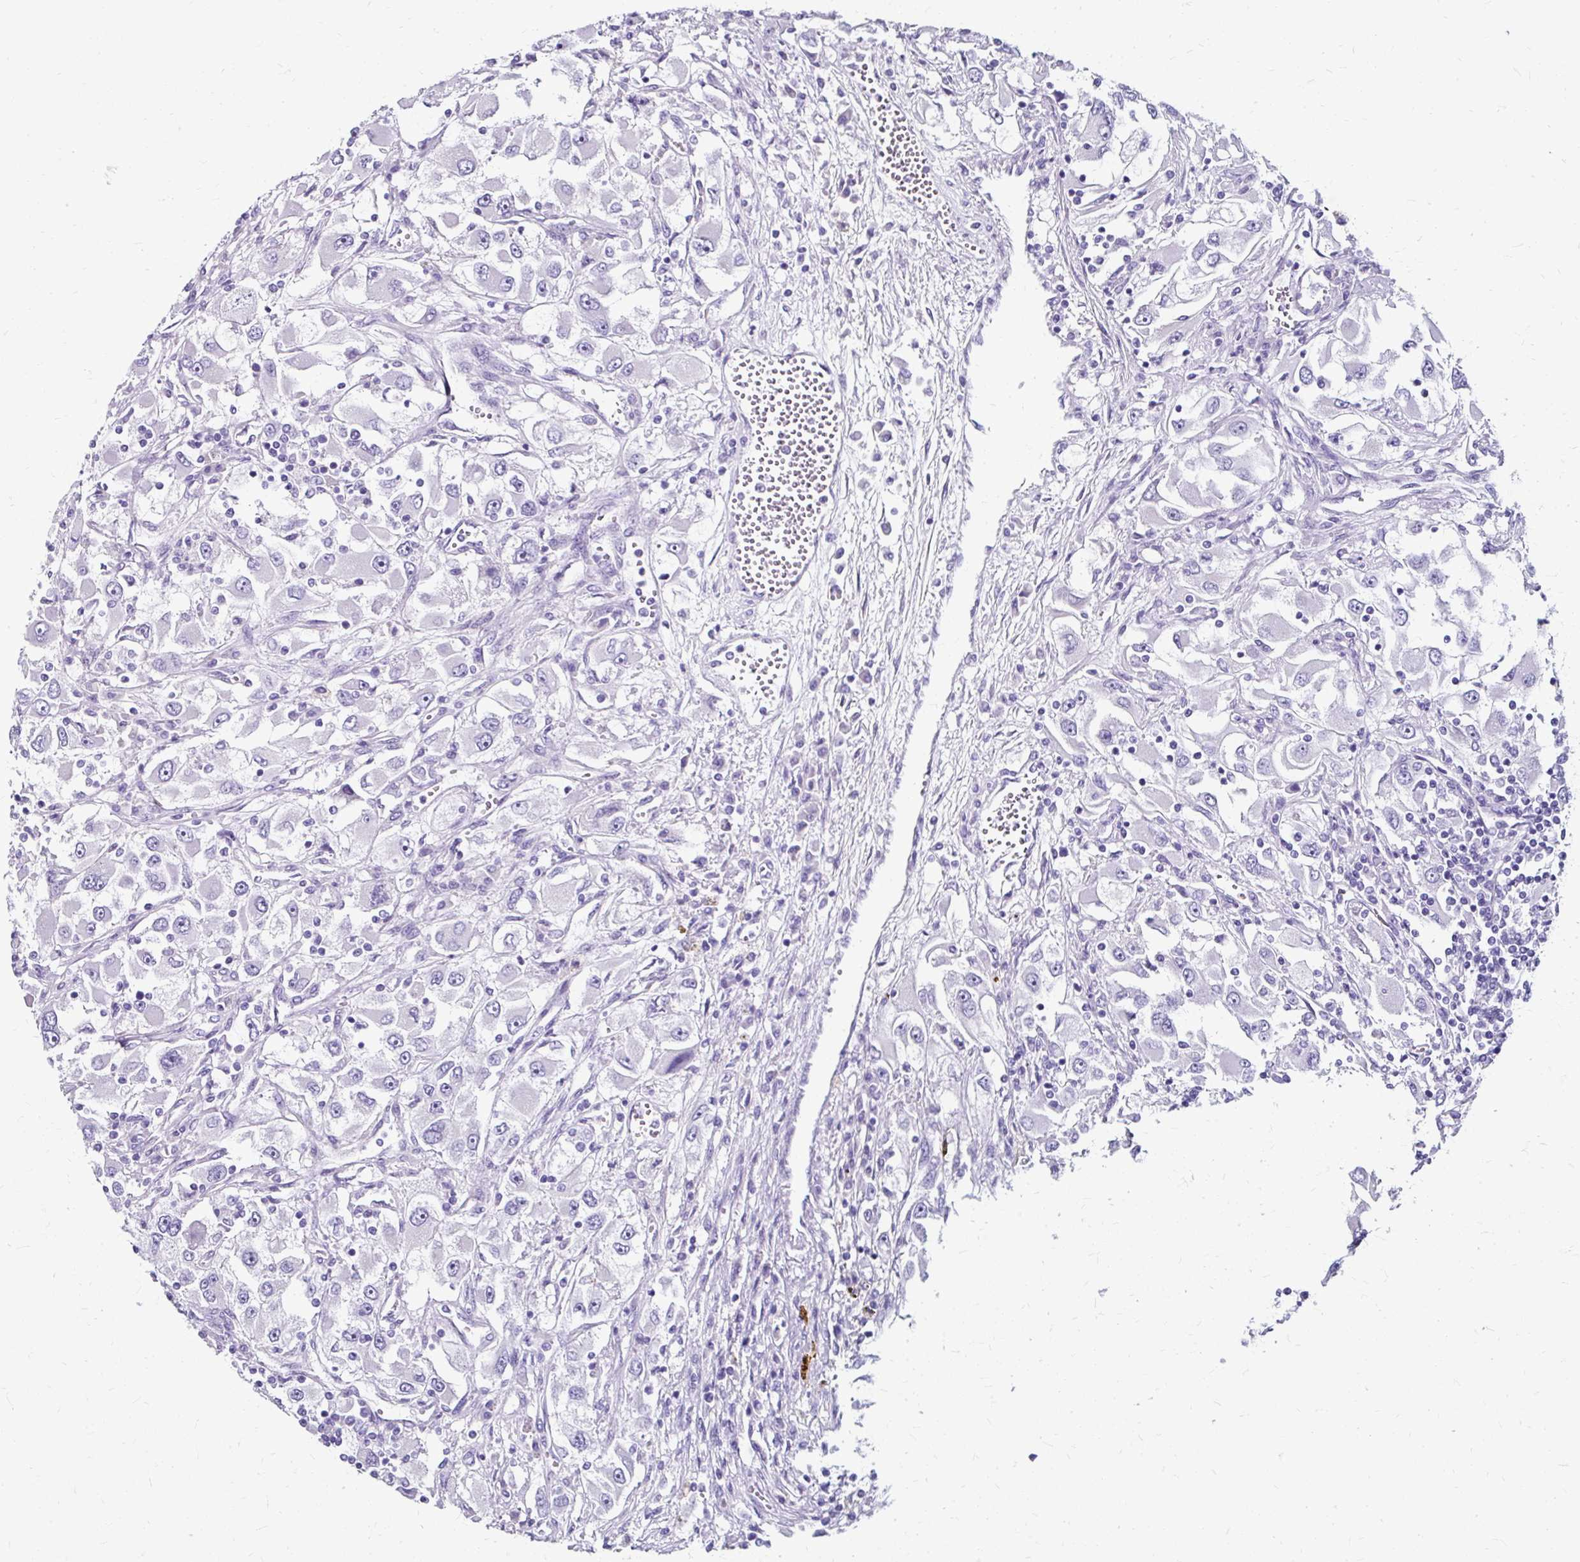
{"staining": {"intensity": "negative", "quantity": "none", "location": "none"}, "tissue": "renal cancer", "cell_type": "Tumor cells", "image_type": "cancer", "snomed": [{"axis": "morphology", "description": "Adenocarcinoma, NOS"}, {"axis": "topography", "description": "Kidney"}], "caption": "Immunohistochemistry of adenocarcinoma (renal) shows no expression in tumor cells. (DAB (3,3'-diaminobenzidine) IHC with hematoxylin counter stain).", "gene": "ZNF555", "patient": {"sex": "female", "age": 52}}